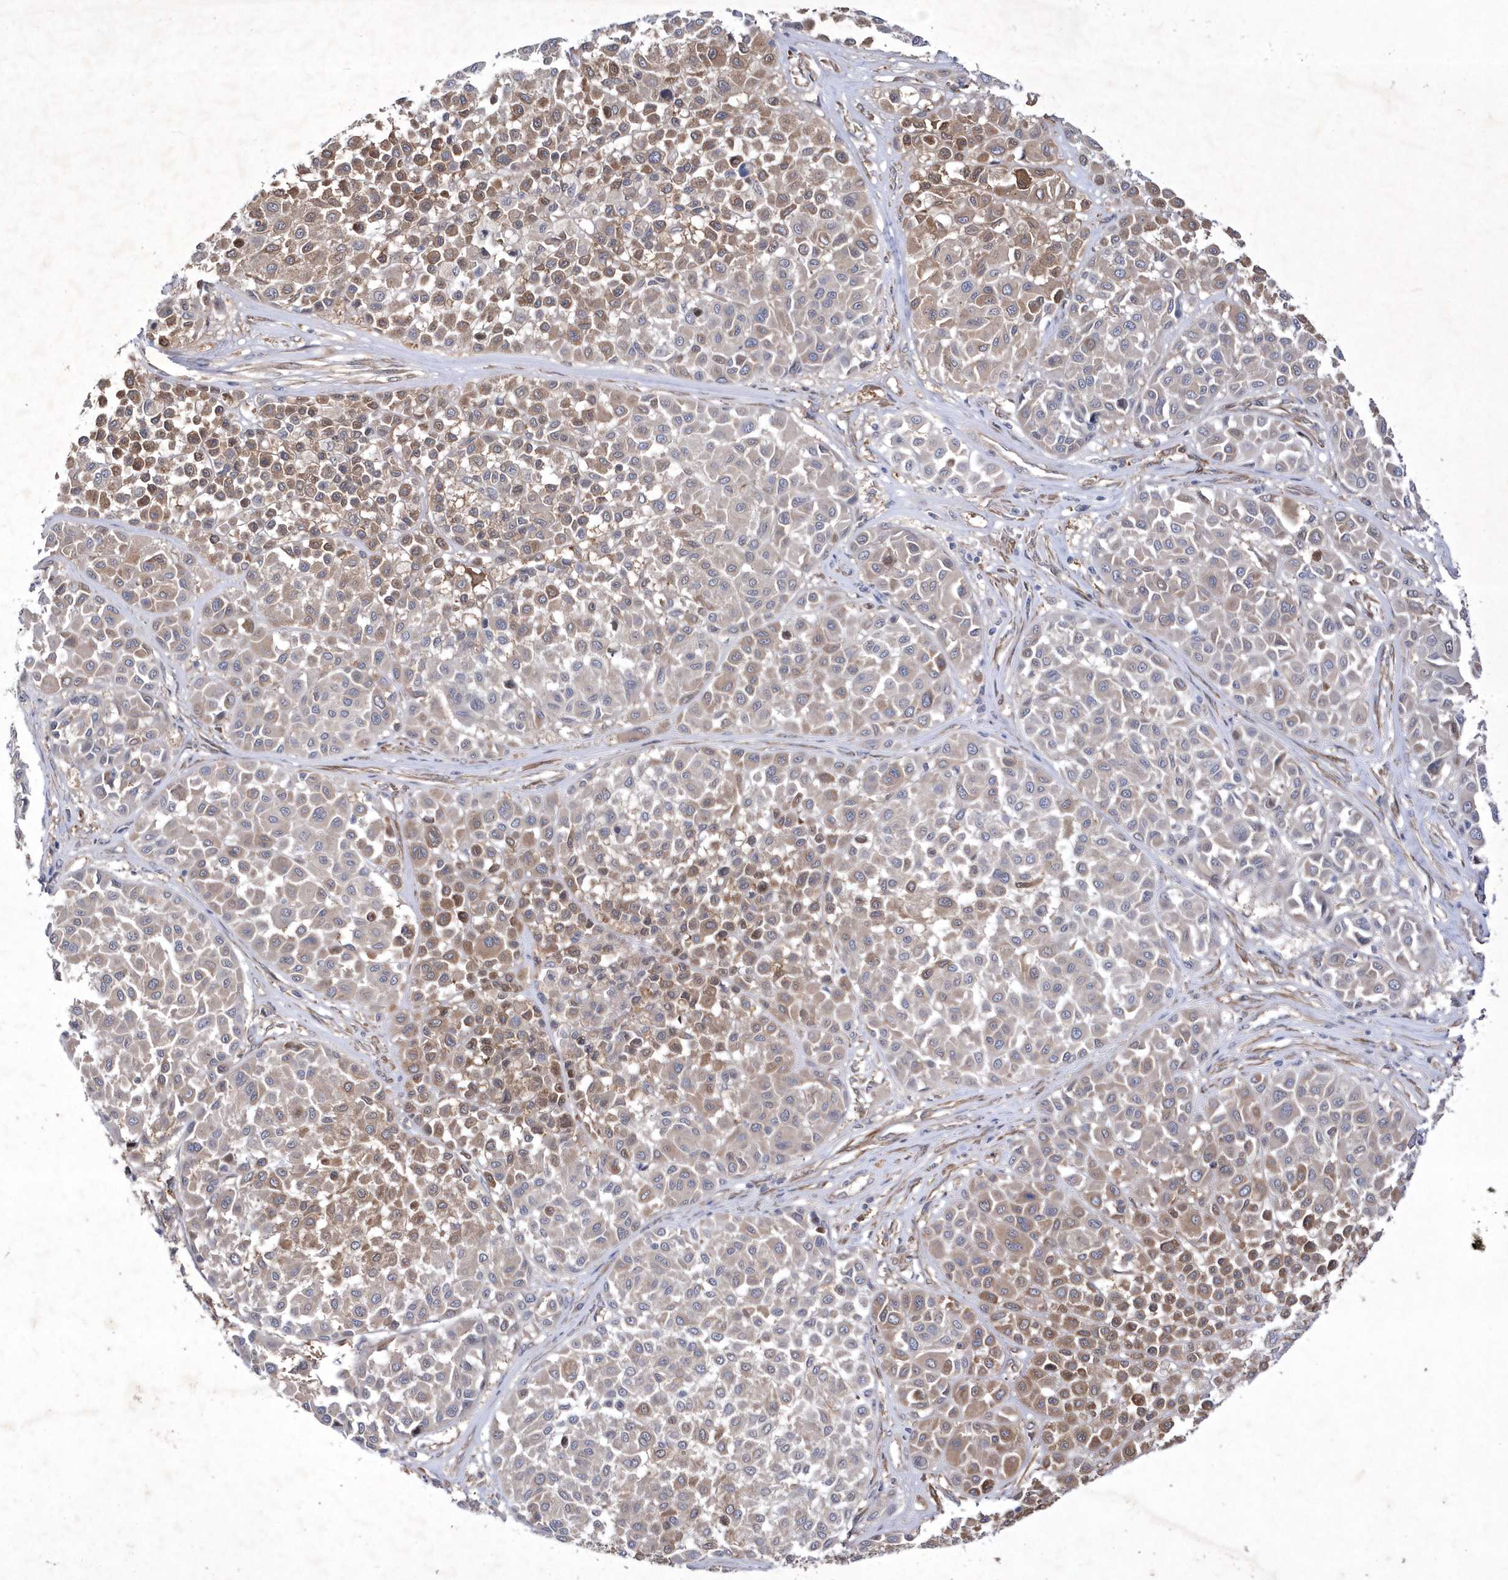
{"staining": {"intensity": "moderate", "quantity": "25%-75%", "location": "cytoplasmic/membranous"}, "tissue": "melanoma", "cell_type": "Tumor cells", "image_type": "cancer", "snomed": [{"axis": "morphology", "description": "Malignant melanoma, Metastatic site"}, {"axis": "topography", "description": "Soft tissue"}], "caption": "Human malignant melanoma (metastatic site) stained with a brown dye reveals moderate cytoplasmic/membranous positive positivity in approximately 25%-75% of tumor cells.", "gene": "DSPP", "patient": {"sex": "male", "age": 41}}